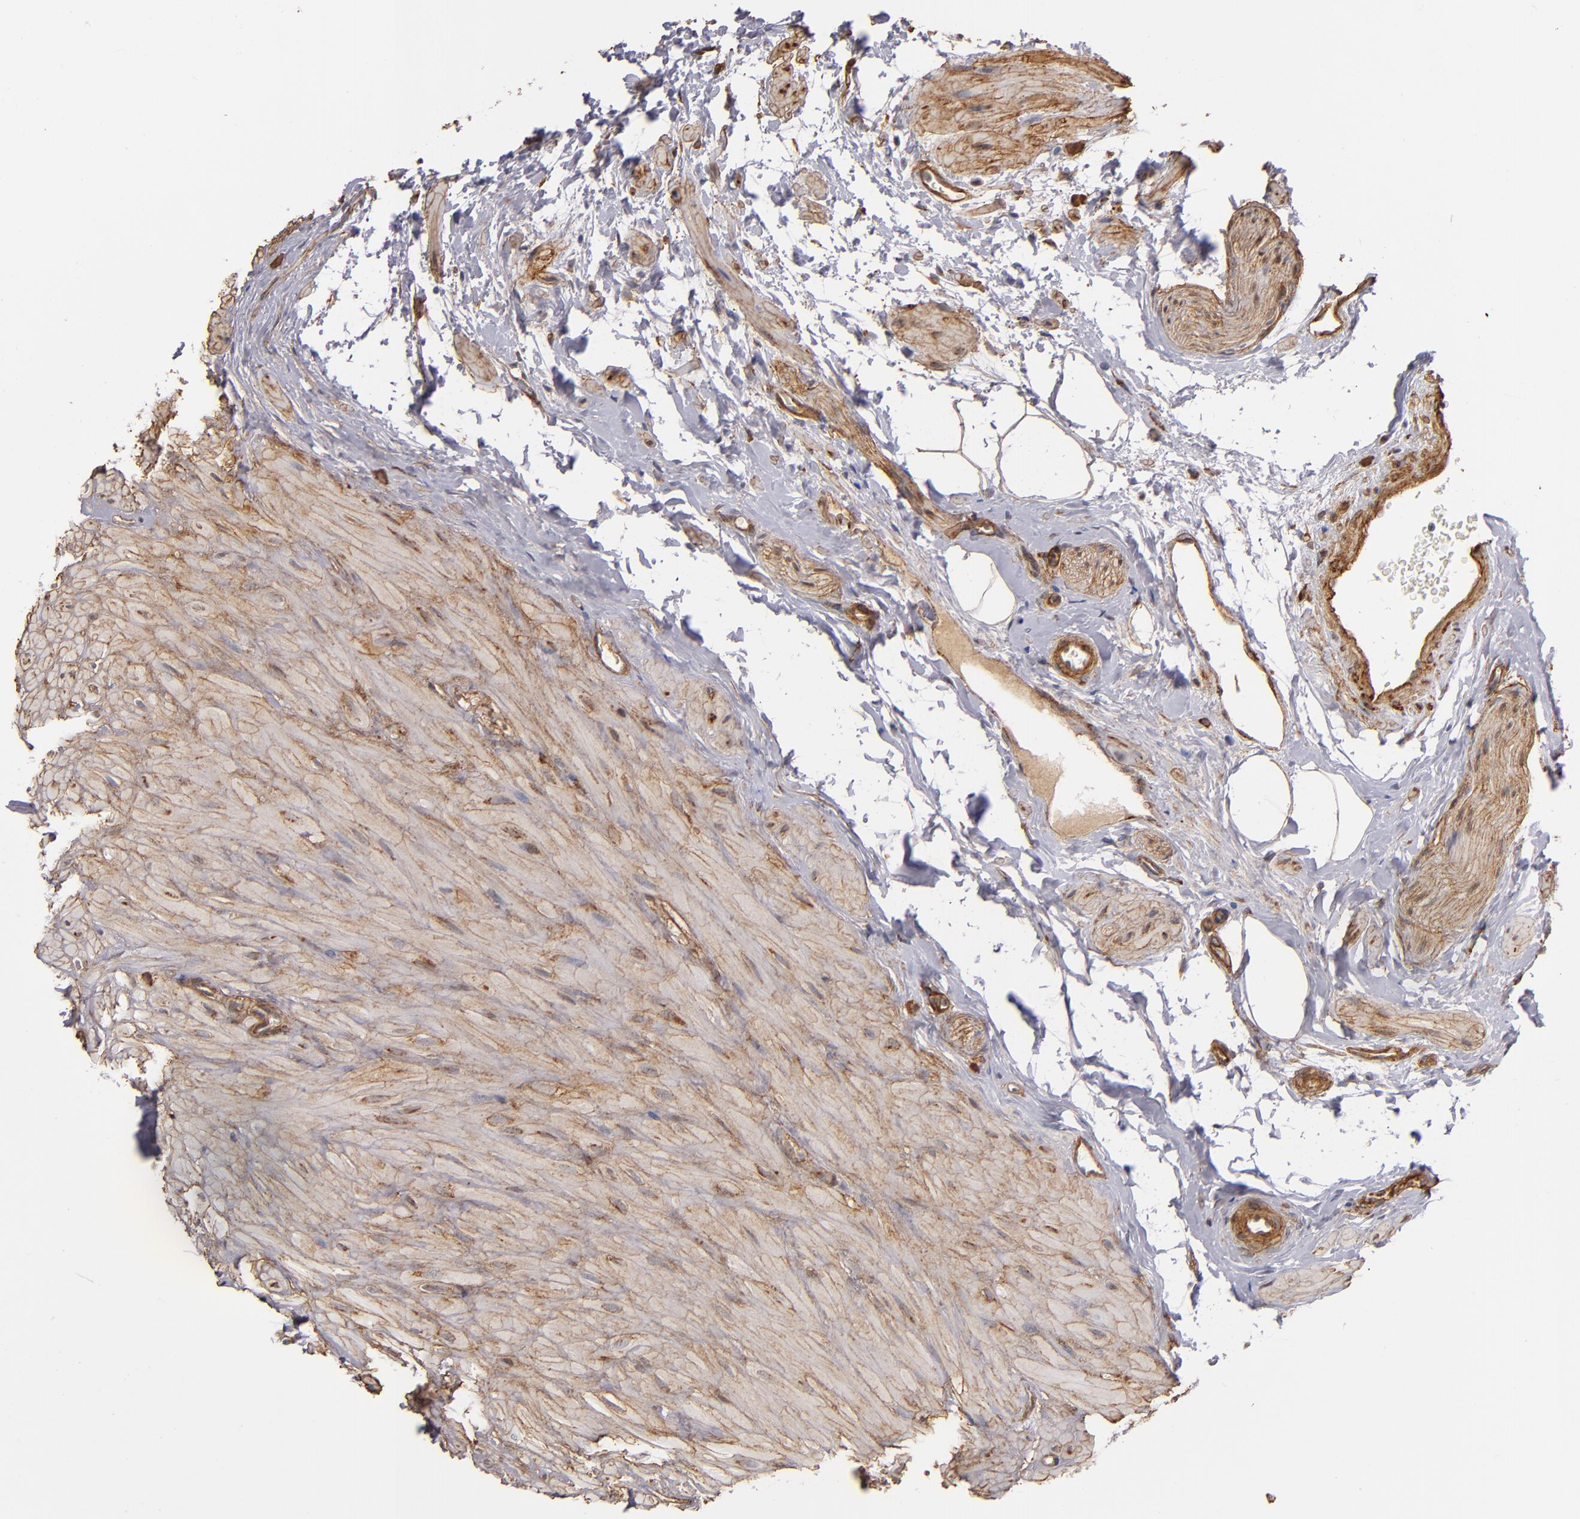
{"staining": {"intensity": "moderate", "quantity": ">75%", "location": "cytoplasmic/membranous"}, "tissue": "seminal vesicle", "cell_type": "Glandular cells", "image_type": "normal", "snomed": [{"axis": "morphology", "description": "Normal tissue, NOS"}, {"axis": "topography", "description": "Seminal veicle"}], "caption": "Immunohistochemical staining of normal human seminal vesicle demonstrates medium levels of moderate cytoplasmic/membranous positivity in approximately >75% of glandular cells. (DAB (3,3'-diaminobenzidine) IHC with brightfield microscopy, high magnification).", "gene": "LAMC1", "patient": {"sex": "male", "age": 63}}